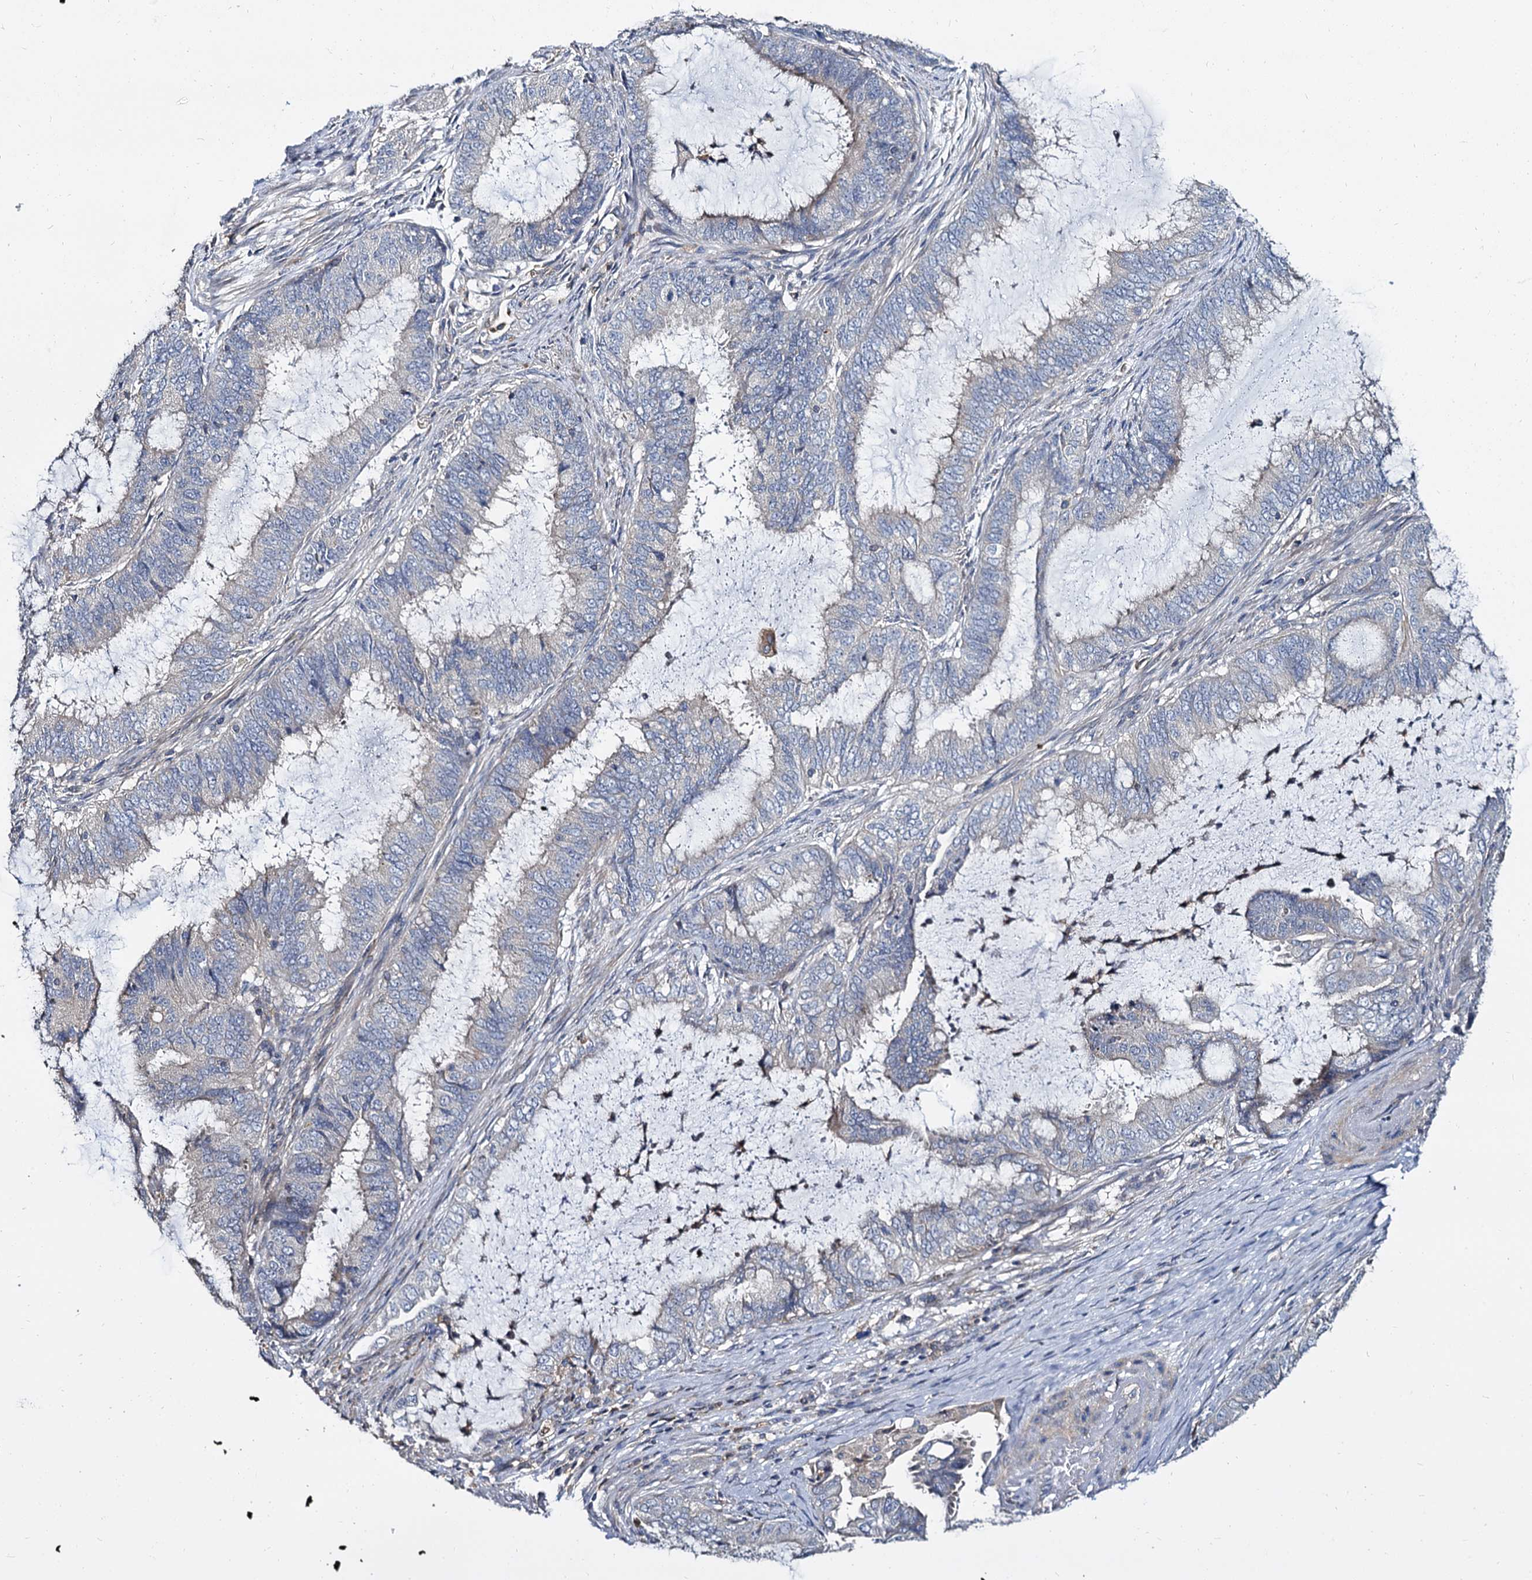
{"staining": {"intensity": "negative", "quantity": "none", "location": "none"}, "tissue": "endometrial cancer", "cell_type": "Tumor cells", "image_type": "cancer", "snomed": [{"axis": "morphology", "description": "Adenocarcinoma, NOS"}, {"axis": "topography", "description": "Endometrium"}], "caption": "Tumor cells show no significant staining in adenocarcinoma (endometrial).", "gene": "ANKRD13A", "patient": {"sex": "female", "age": 51}}